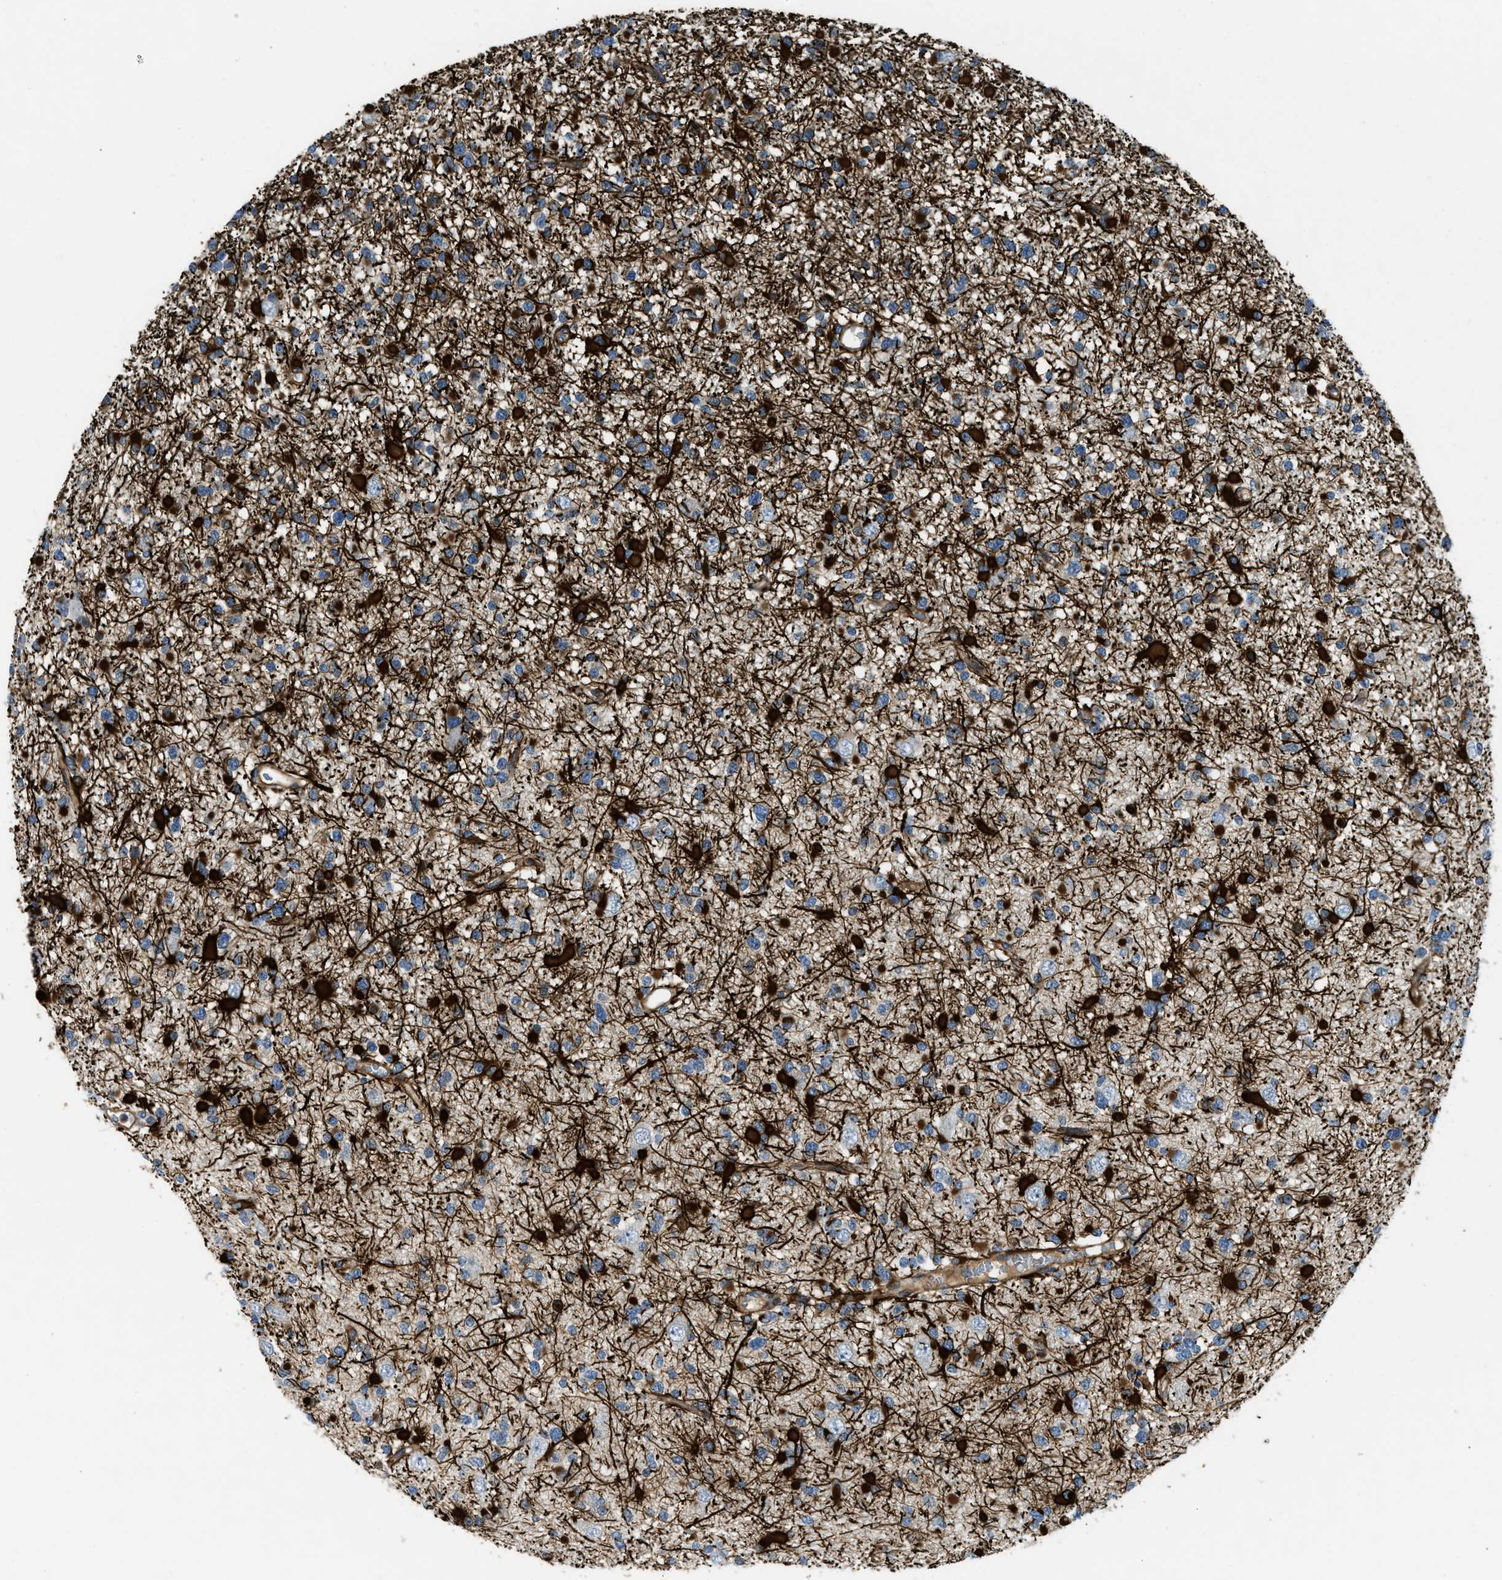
{"staining": {"intensity": "strong", "quantity": ">75%", "location": "cytoplasmic/membranous"}, "tissue": "glioma", "cell_type": "Tumor cells", "image_type": "cancer", "snomed": [{"axis": "morphology", "description": "Glioma, malignant, Low grade"}, {"axis": "topography", "description": "Brain"}], "caption": "An immunohistochemistry (IHC) image of tumor tissue is shown. Protein staining in brown shows strong cytoplasmic/membranous positivity in low-grade glioma (malignant) within tumor cells.", "gene": "NYNRIN", "patient": {"sex": "female", "age": 22}}